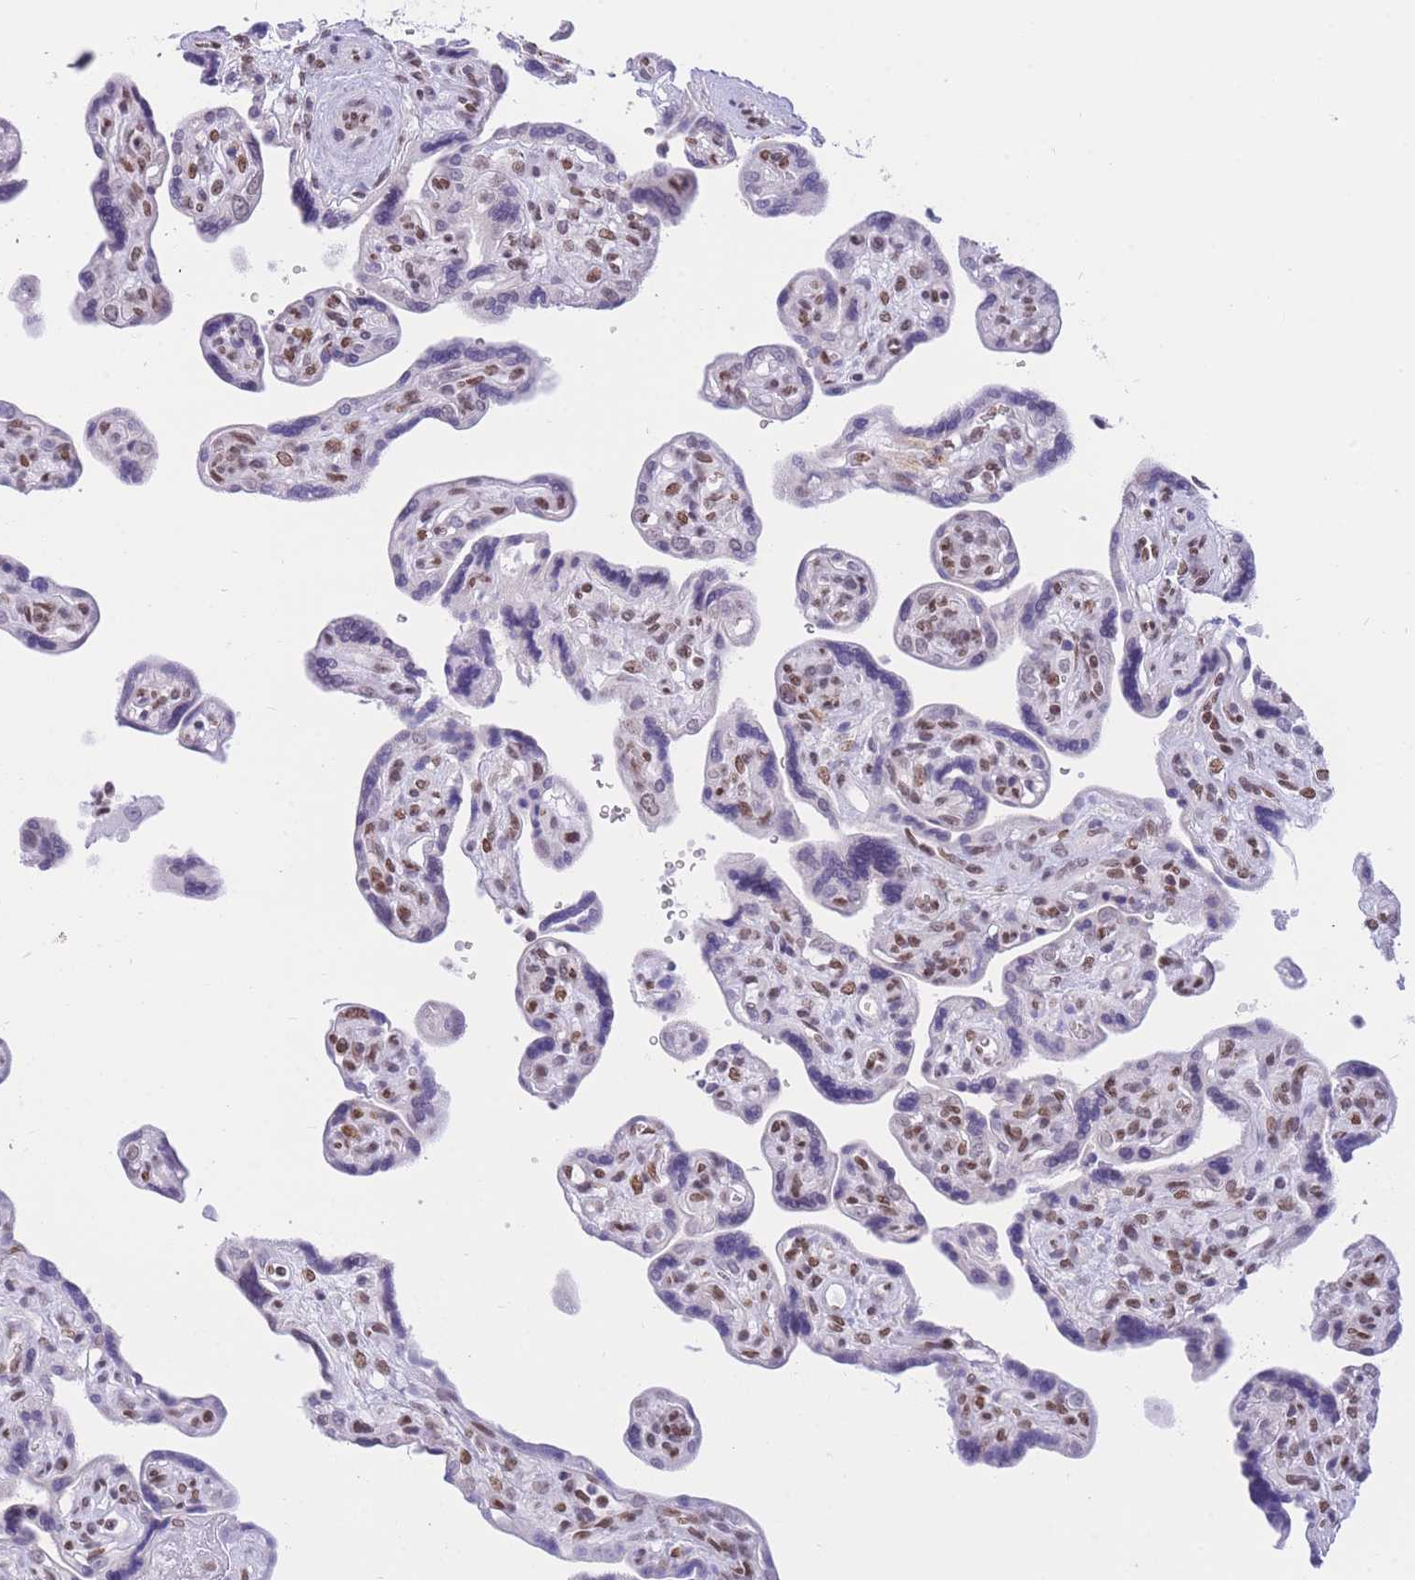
{"staining": {"intensity": "moderate", "quantity": "<25%", "location": "nuclear"}, "tissue": "placenta", "cell_type": "Trophoblastic cells", "image_type": "normal", "snomed": [{"axis": "morphology", "description": "Normal tissue, NOS"}, {"axis": "topography", "description": "Placenta"}], "caption": "About <25% of trophoblastic cells in normal human placenta show moderate nuclear protein positivity as visualized by brown immunohistochemical staining.", "gene": "HMGN1", "patient": {"sex": "female", "age": 39}}